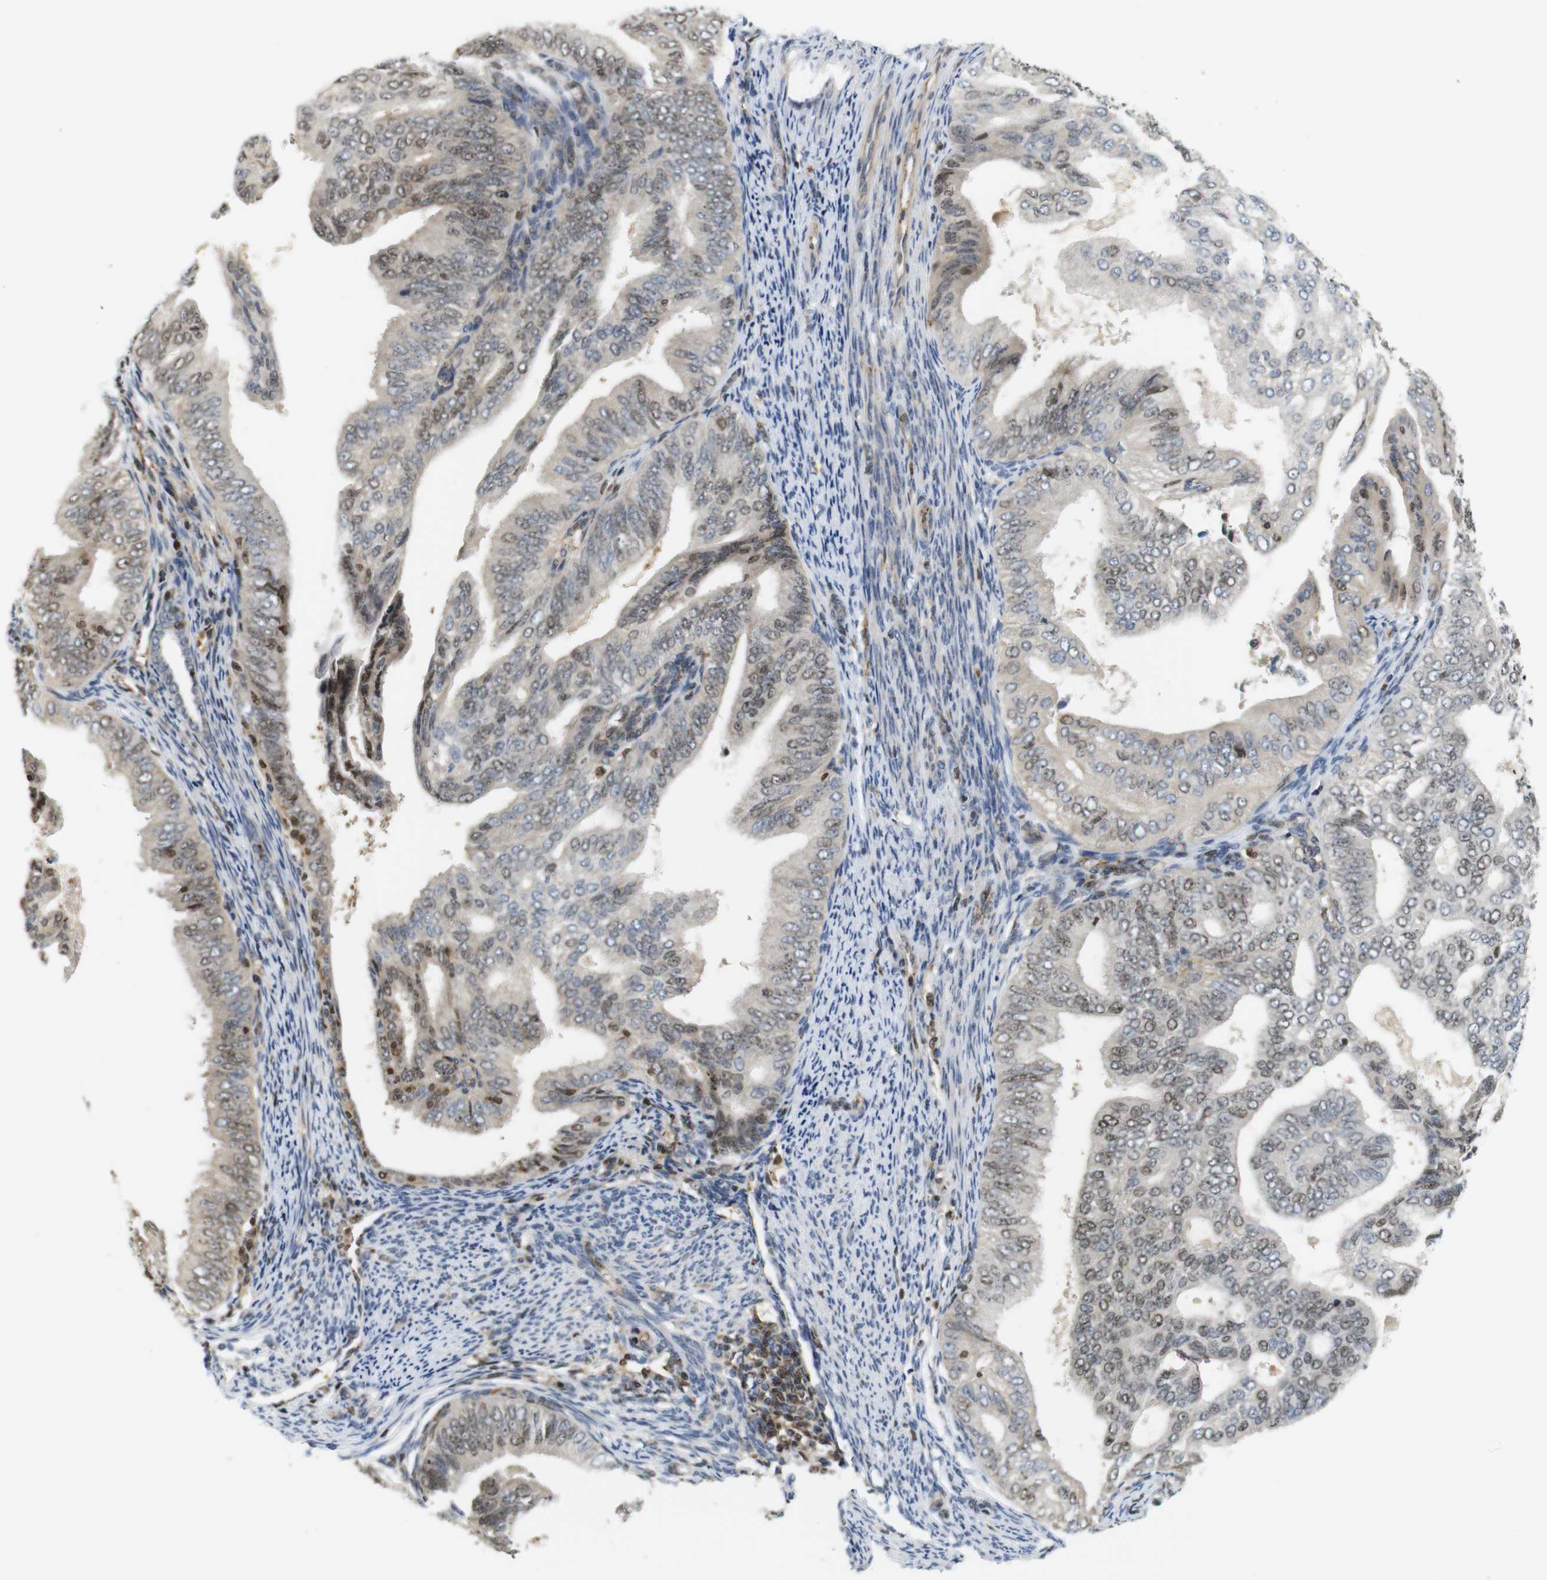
{"staining": {"intensity": "moderate", "quantity": "<25%", "location": "nuclear"}, "tissue": "endometrial cancer", "cell_type": "Tumor cells", "image_type": "cancer", "snomed": [{"axis": "morphology", "description": "Adenocarcinoma, NOS"}, {"axis": "topography", "description": "Endometrium"}], "caption": "Protein staining reveals moderate nuclear expression in about <25% of tumor cells in endometrial adenocarcinoma. The staining was performed using DAB to visualize the protein expression in brown, while the nuclei were stained in blue with hematoxylin (Magnification: 20x).", "gene": "MBD1", "patient": {"sex": "female", "age": 58}}